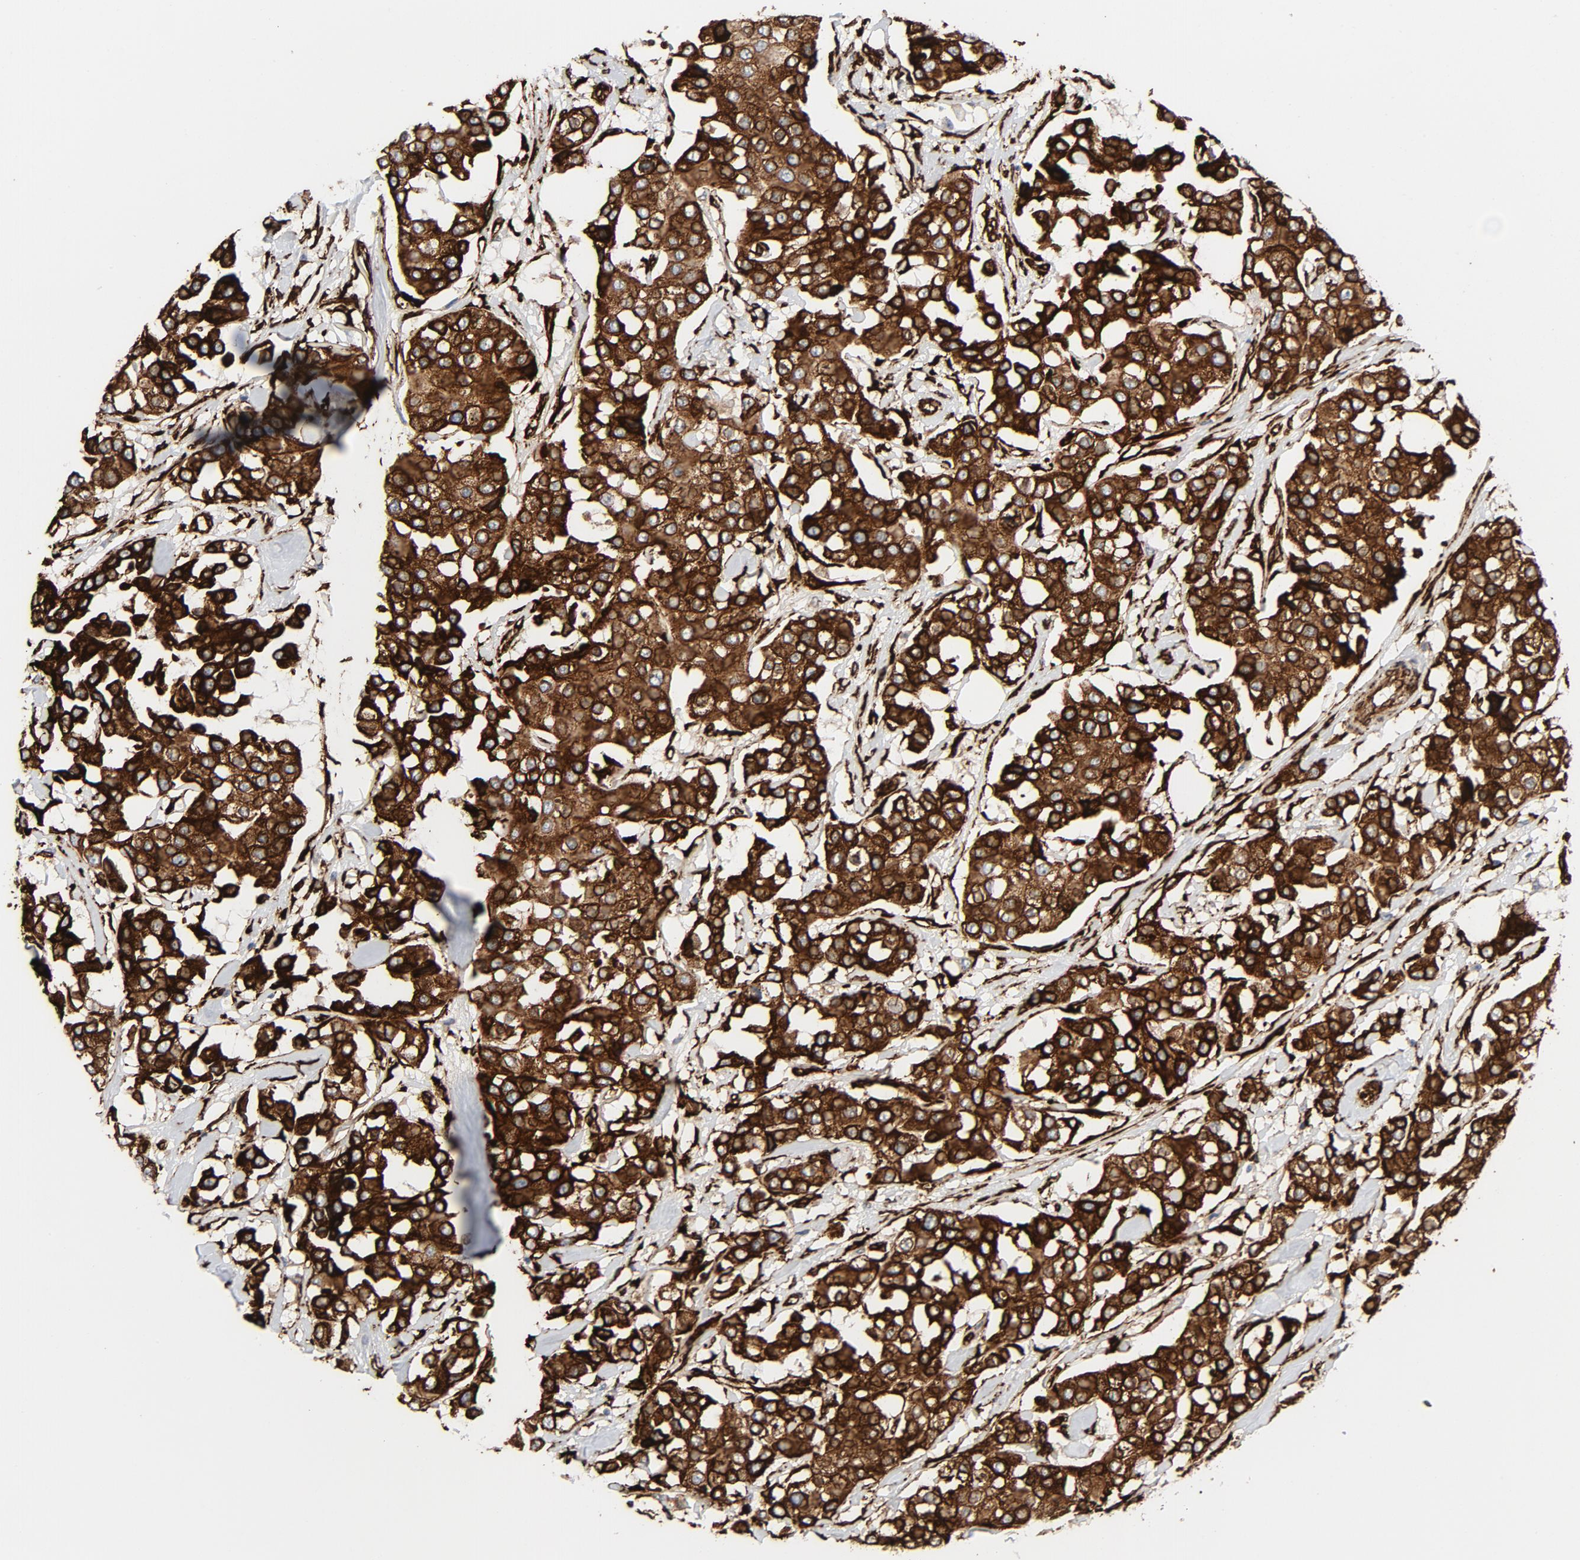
{"staining": {"intensity": "strong", "quantity": ">75%", "location": "cytoplasmic/membranous"}, "tissue": "breast cancer", "cell_type": "Tumor cells", "image_type": "cancer", "snomed": [{"axis": "morphology", "description": "Duct carcinoma"}, {"axis": "topography", "description": "Breast"}], "caption": "Human breast cancer (invasive ductal carcinoma) stained for a protein (brown) reveals strong cytoplasmic/membranous positive staining in about >75% of tumor cells.", "gene": "SERPINH1", "patient": {"sex": "female", "age": 93}}